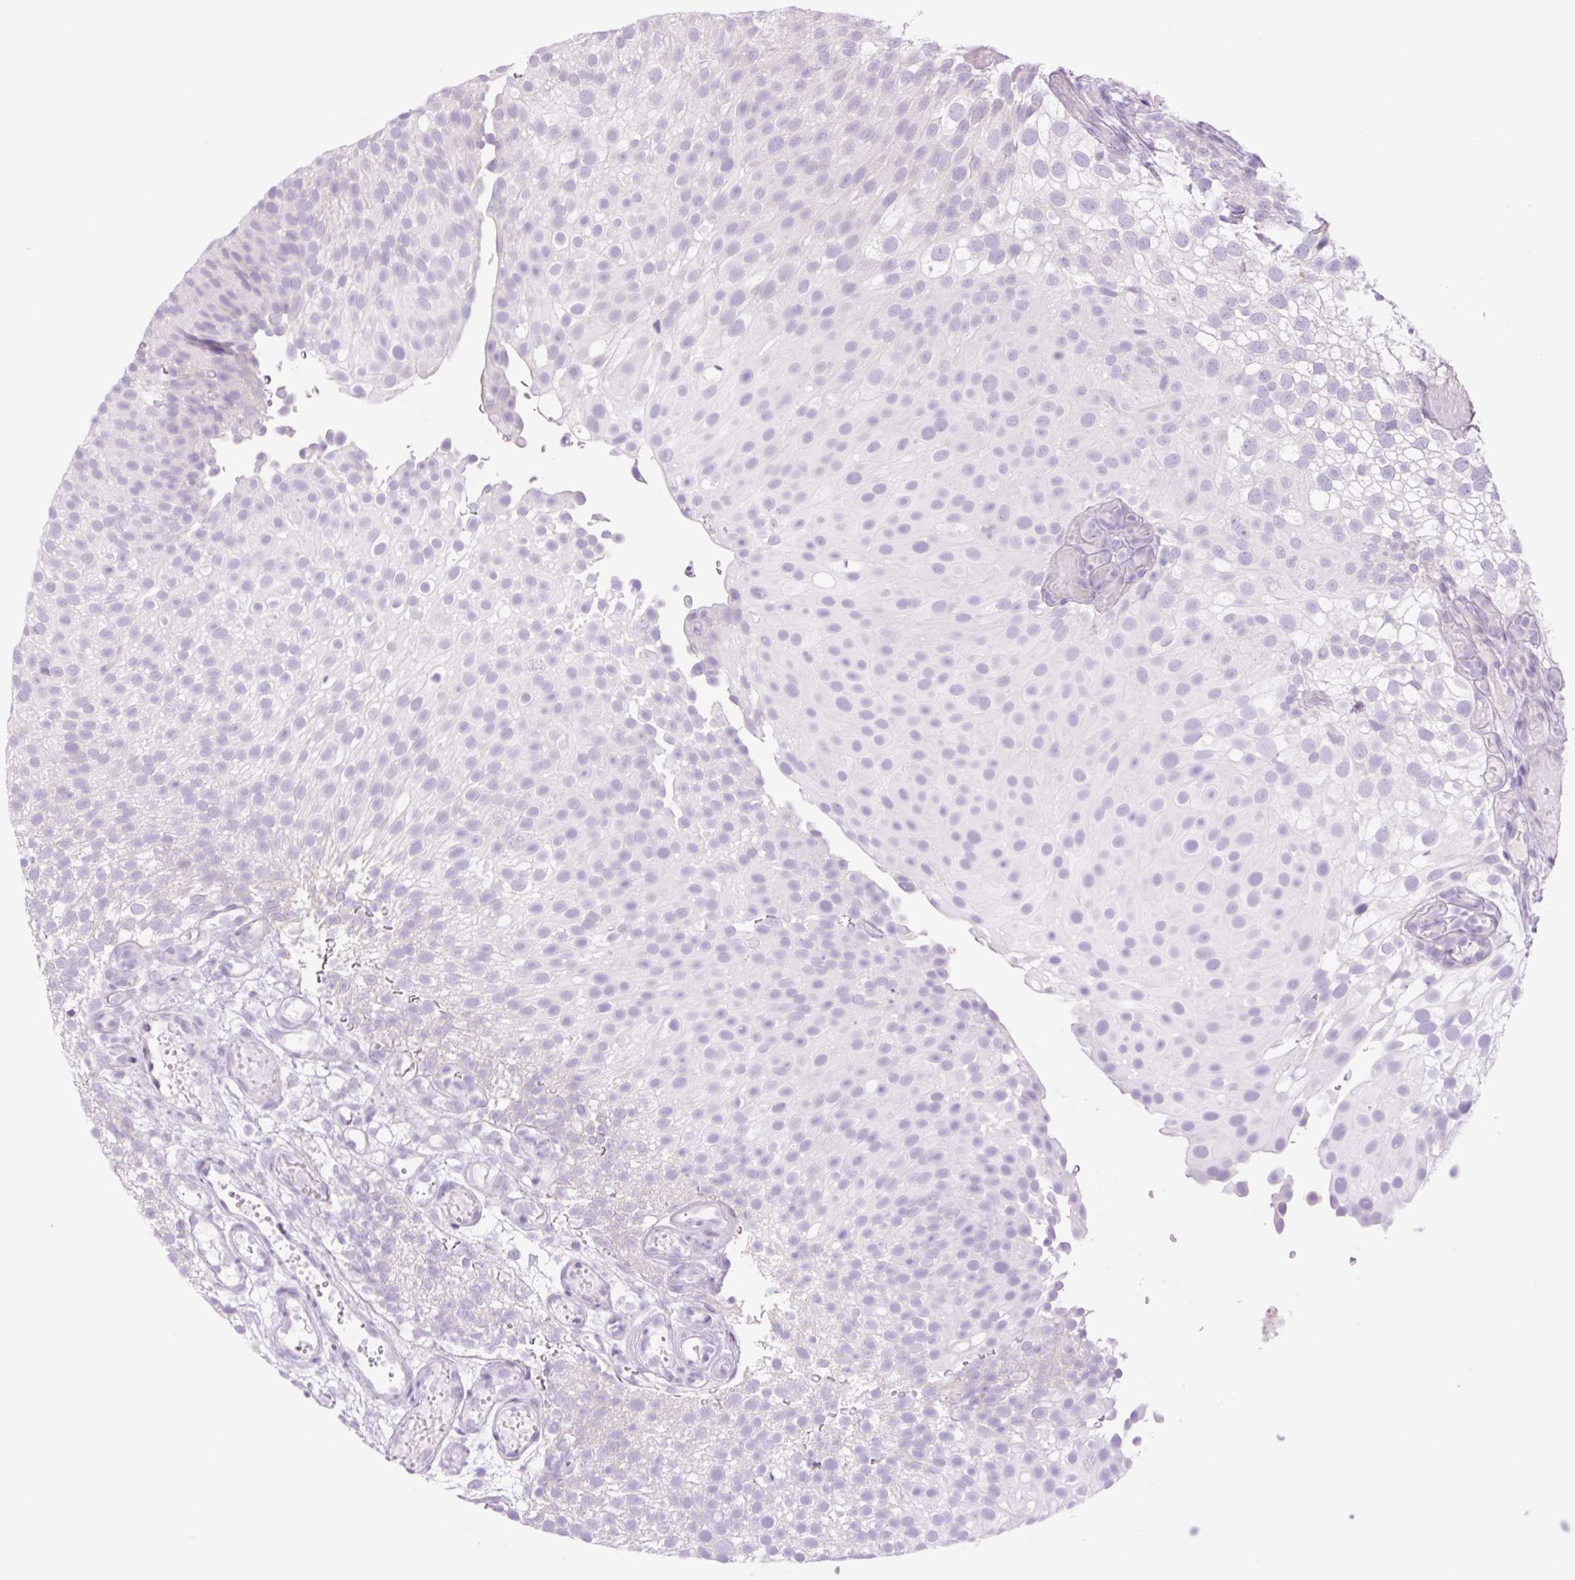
{"staining": {"intensity": "negative", "quantity": "none", "location": "none"}, "tissue": "urothelial cancer", "cell_type": "Tumor cells", "image_type": "cancer", "snomed": [{"axis": "morphology", "description": "Urothelial carcinoma, Low grade"}, {"axis": "topography", "description": "Urinary bladder"}], "caption": "Tumor cells show no significant protein expression in urothelial carcinoma (low-grade).", "gene": "TBX15", "patient": {"sex": "male", "age": 78}}